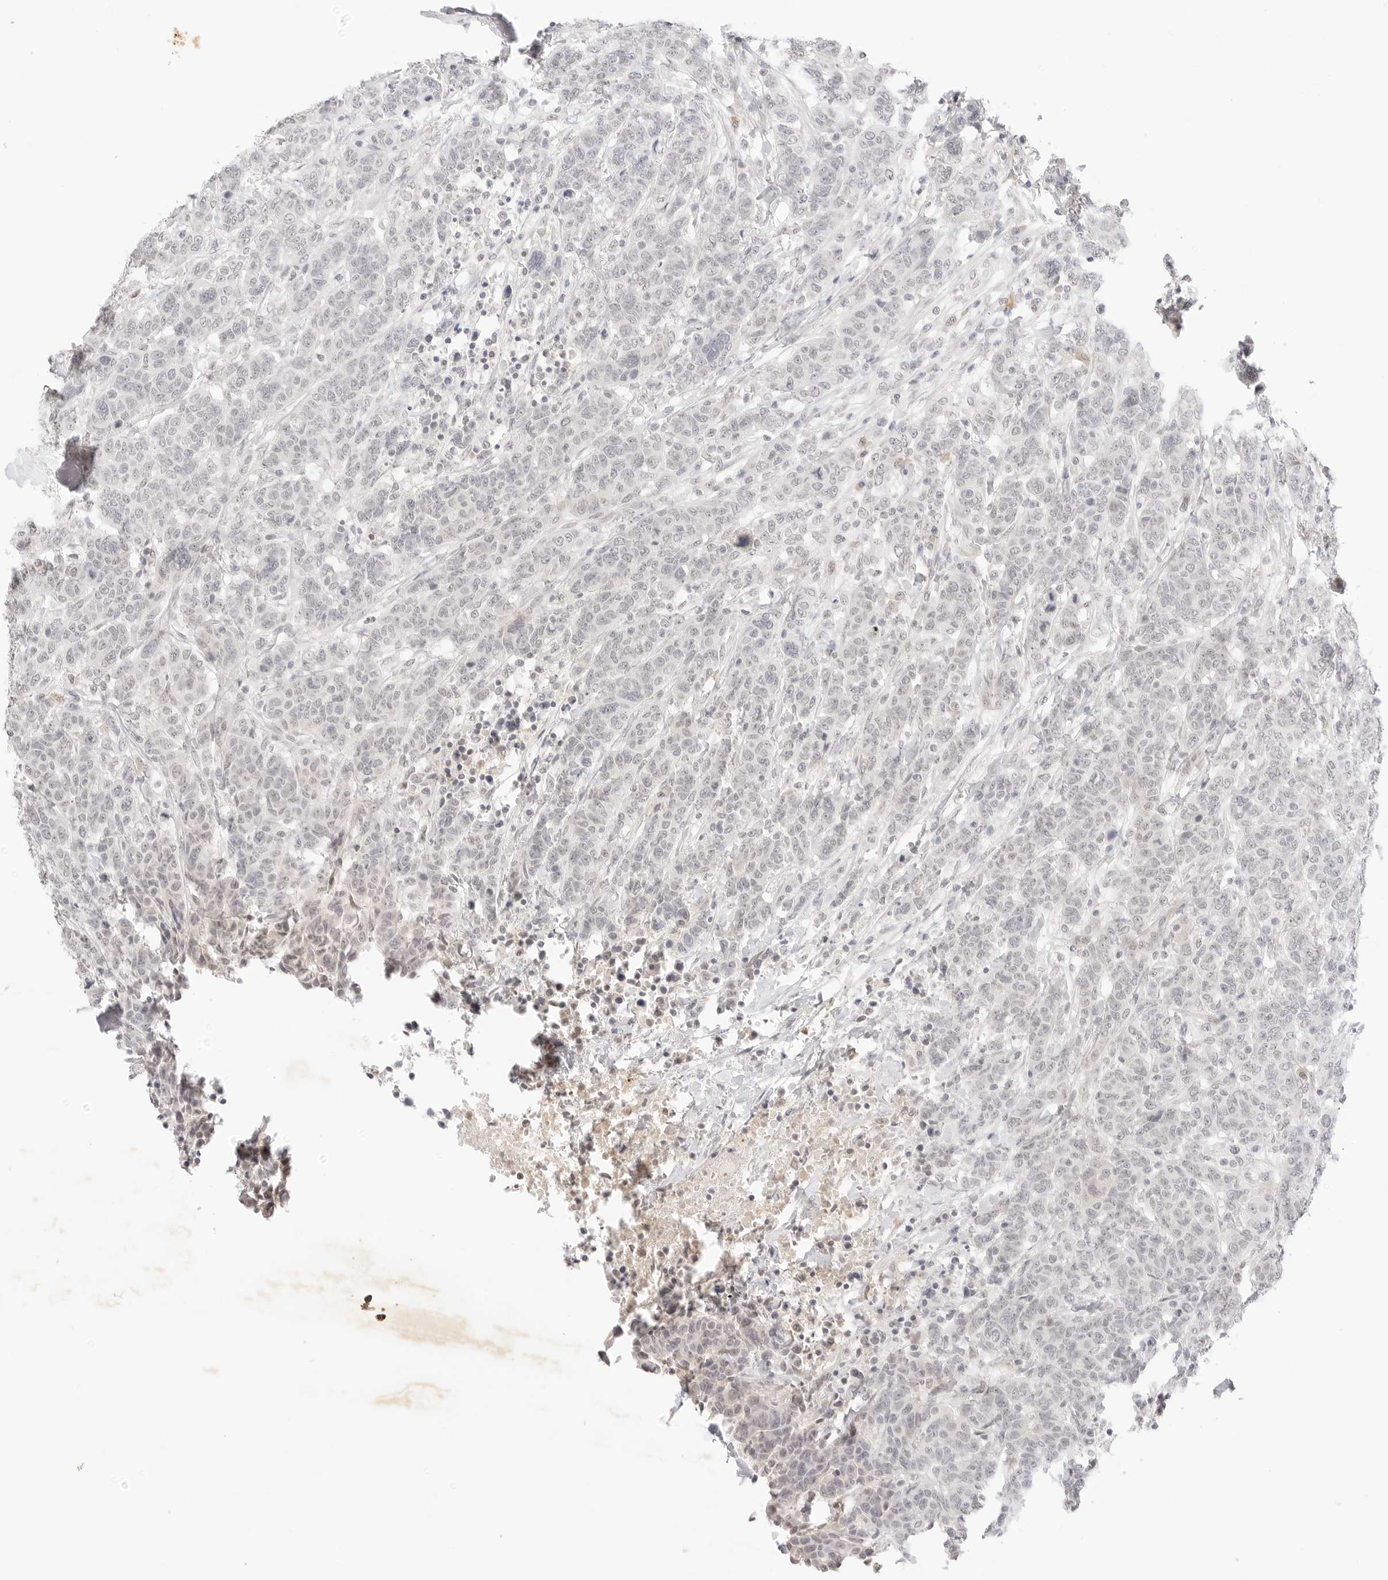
{"staining": {"intensity": "negative", "quantity": "none", "location": "none"}, "tissue": "breast cancer", "cell_type": "Tumor cells", "image_type": "cancer", "snomed": [{"axis": "morphology", "description": "Duct carcinoma"}, {"axis": "topography", "description": "Breast"}], "caption": "Tumor cells are negative for brown protein staining in breast cancer. (IHC, brightfield microscopy, high magnification).", "gene": "XKR4", "patient": {"sex": "female", "age": 37}}